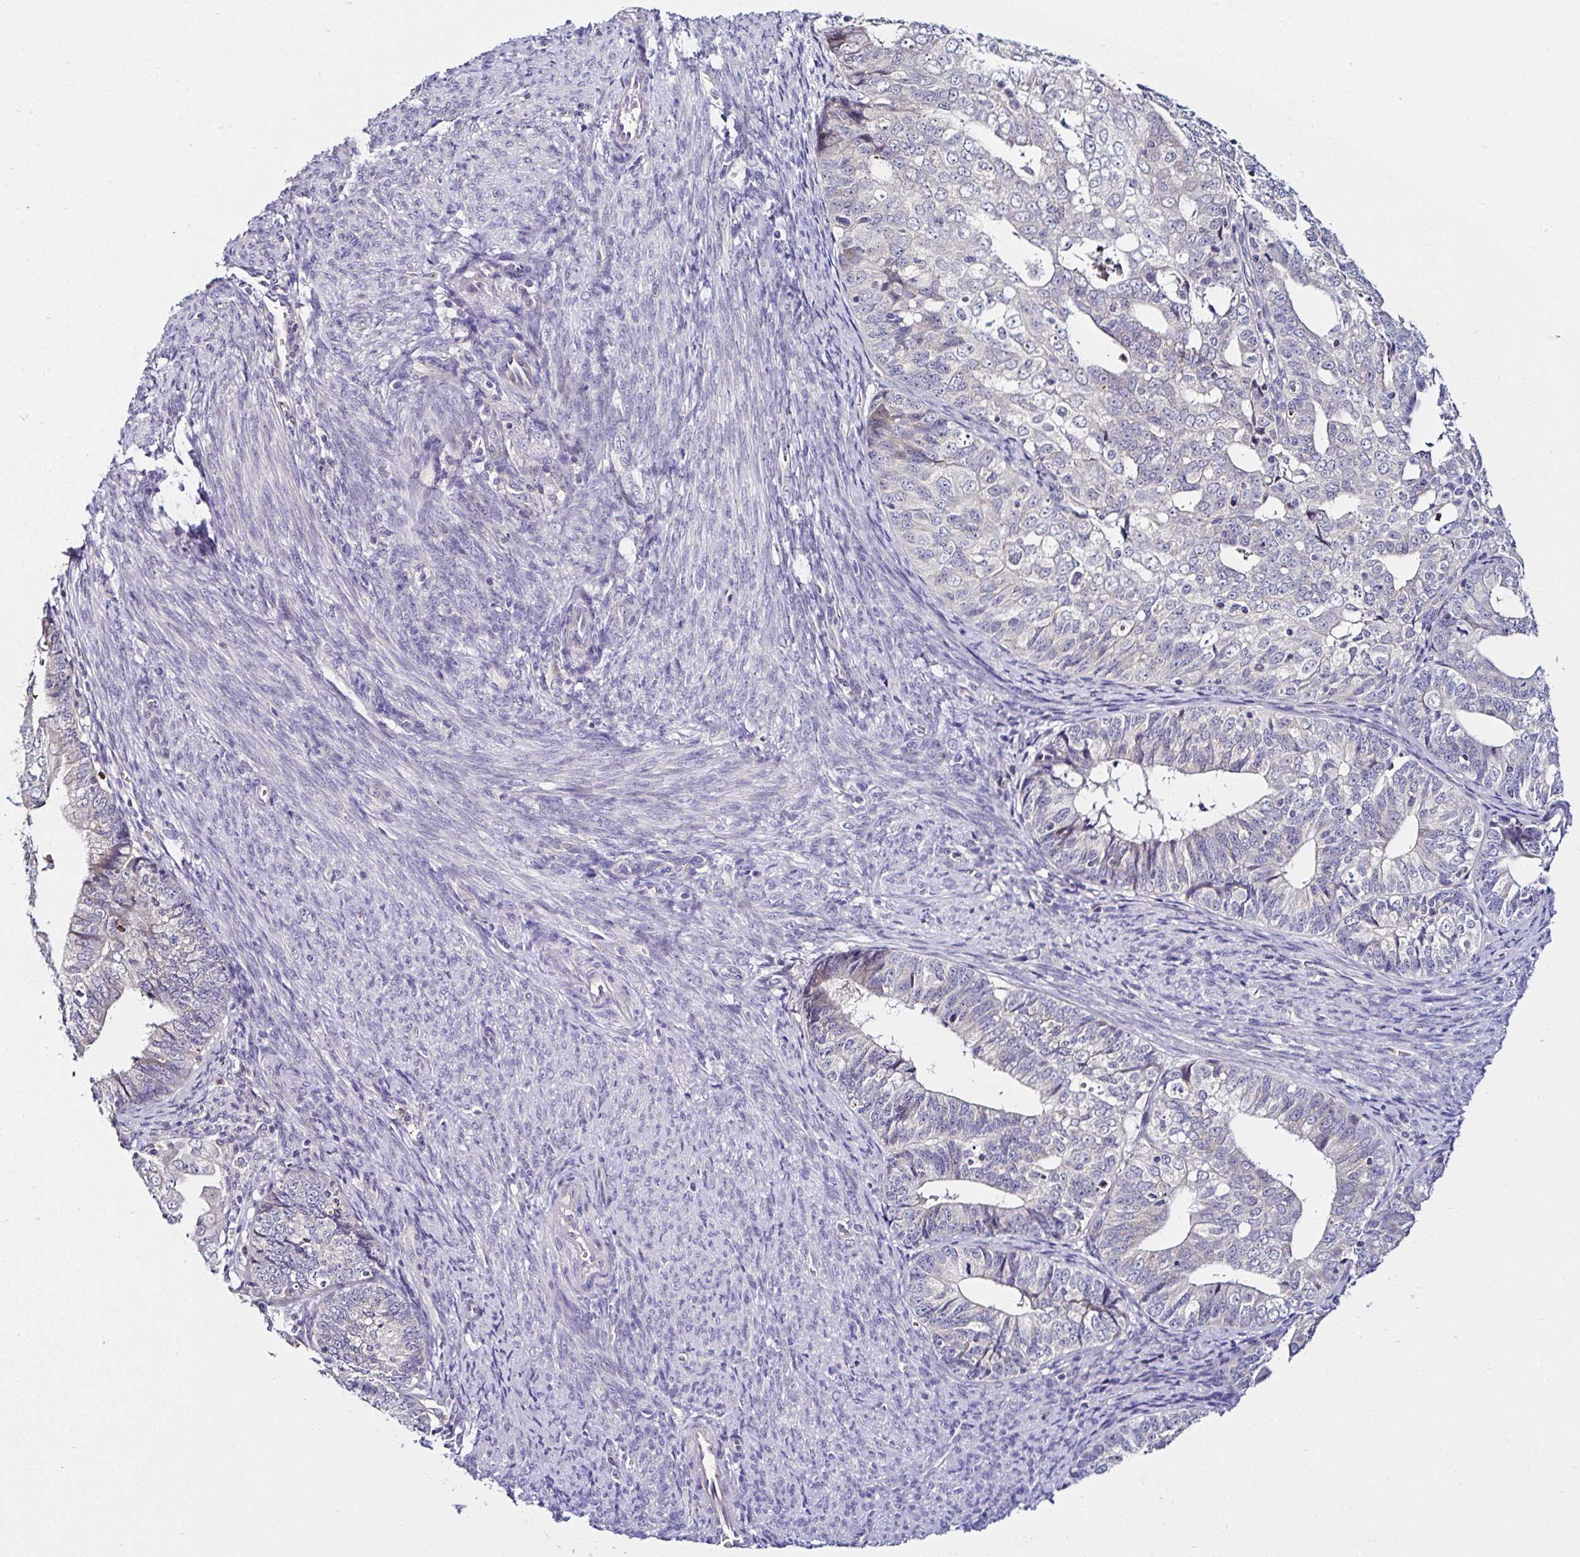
{"staining": {"intensity": "negative", "quantity": "none", "location": "none"}, "tissue": "endometrial cancer", "cell_type": "Tumor cells", "image_type": "cancer", "snomed": [{"axis": "morphology", "description": "Adenocarcinoma, NOS"}, {"axis": "topography", "description": "Endometrium"}], "caption": "This is an immunohistochemistry (IHC) micrograph of adenocarcinoma (endometrial). There is no positivity in tumor cells.", "gene": "DEPDC5", "patient": {"sex": "female", "age": 56}}